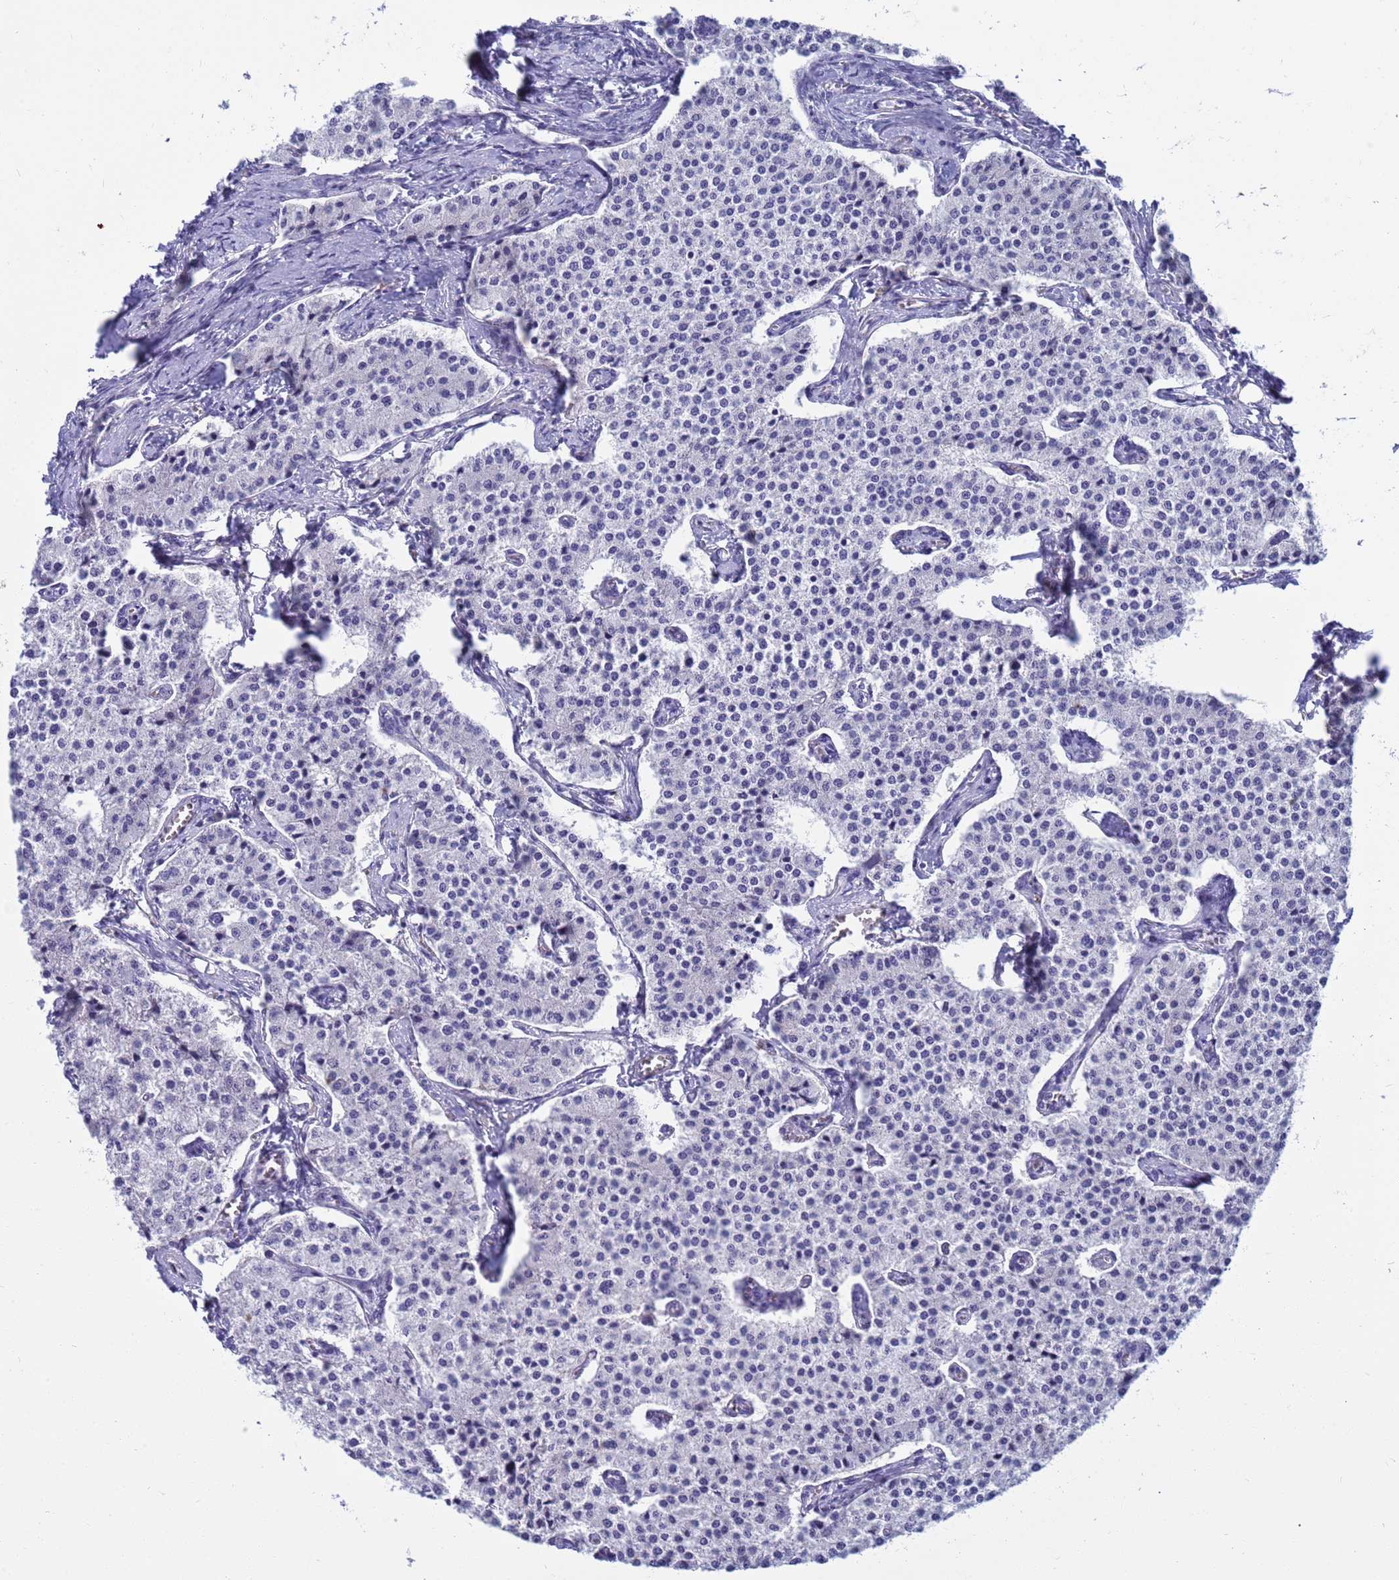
{"staining": {"intensity": "negative", "quantity": "none", "location": "none"}, "tissue": "carcinoid", "cell_type": "Tumor cells", "image_type": "cancer", "snomed": [{"axis": "morphology", "description": "Carcinoid, malignant, NOS"}, {"axis": "topography", "description": "Colon"}], "caption": "This photomicrograph is of malignant carcinoid stained with IHC to label a protein in brown with the nuclei are counter-stained blue. There is no positivity in tumor cells.", "gene": "SYCN", "patient": {"sex": "female", "age": 52}}